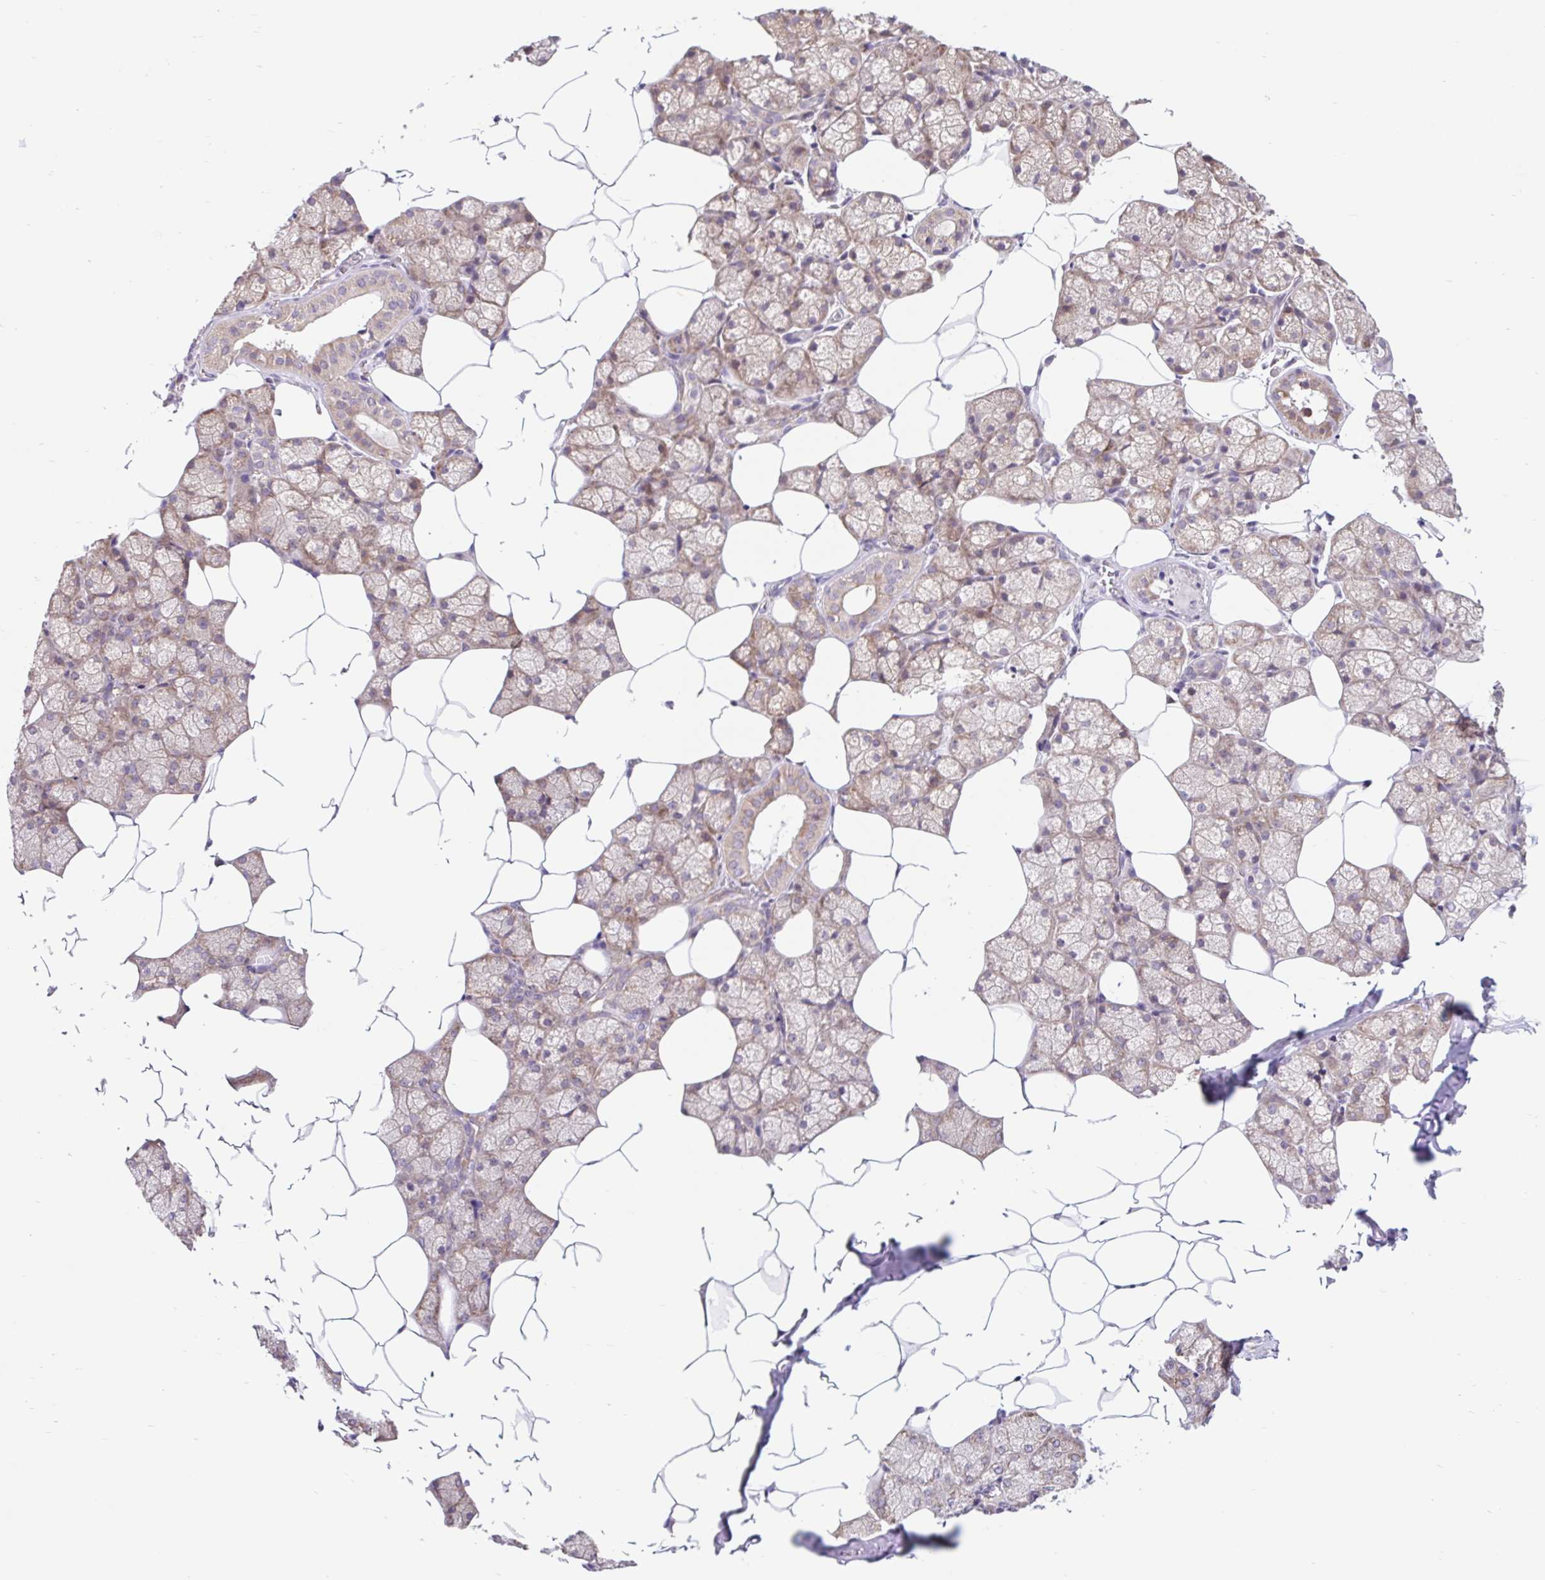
{"staining": {"intensity": "moderate", "quantity": "25%-75%", "location": "cytoplasmic/membranous"}, "tissue": "salivary gland", "cell_type": "Glandular cells", "image_type": "normal", "snomed": [{"axis": "morphology", "description": "Normal tissue, NOS"}, {"axis": "topography", "description": "Salivary gland"}], "caption": "Immunohistochemical staining of normal human salivary gland demonstrates medium levels of moderate cytoplasmic/membranous expression in about 25%-75% of glandular cells.", "gene": "HFE", "patient": {"sex": "female", "age": 43}}